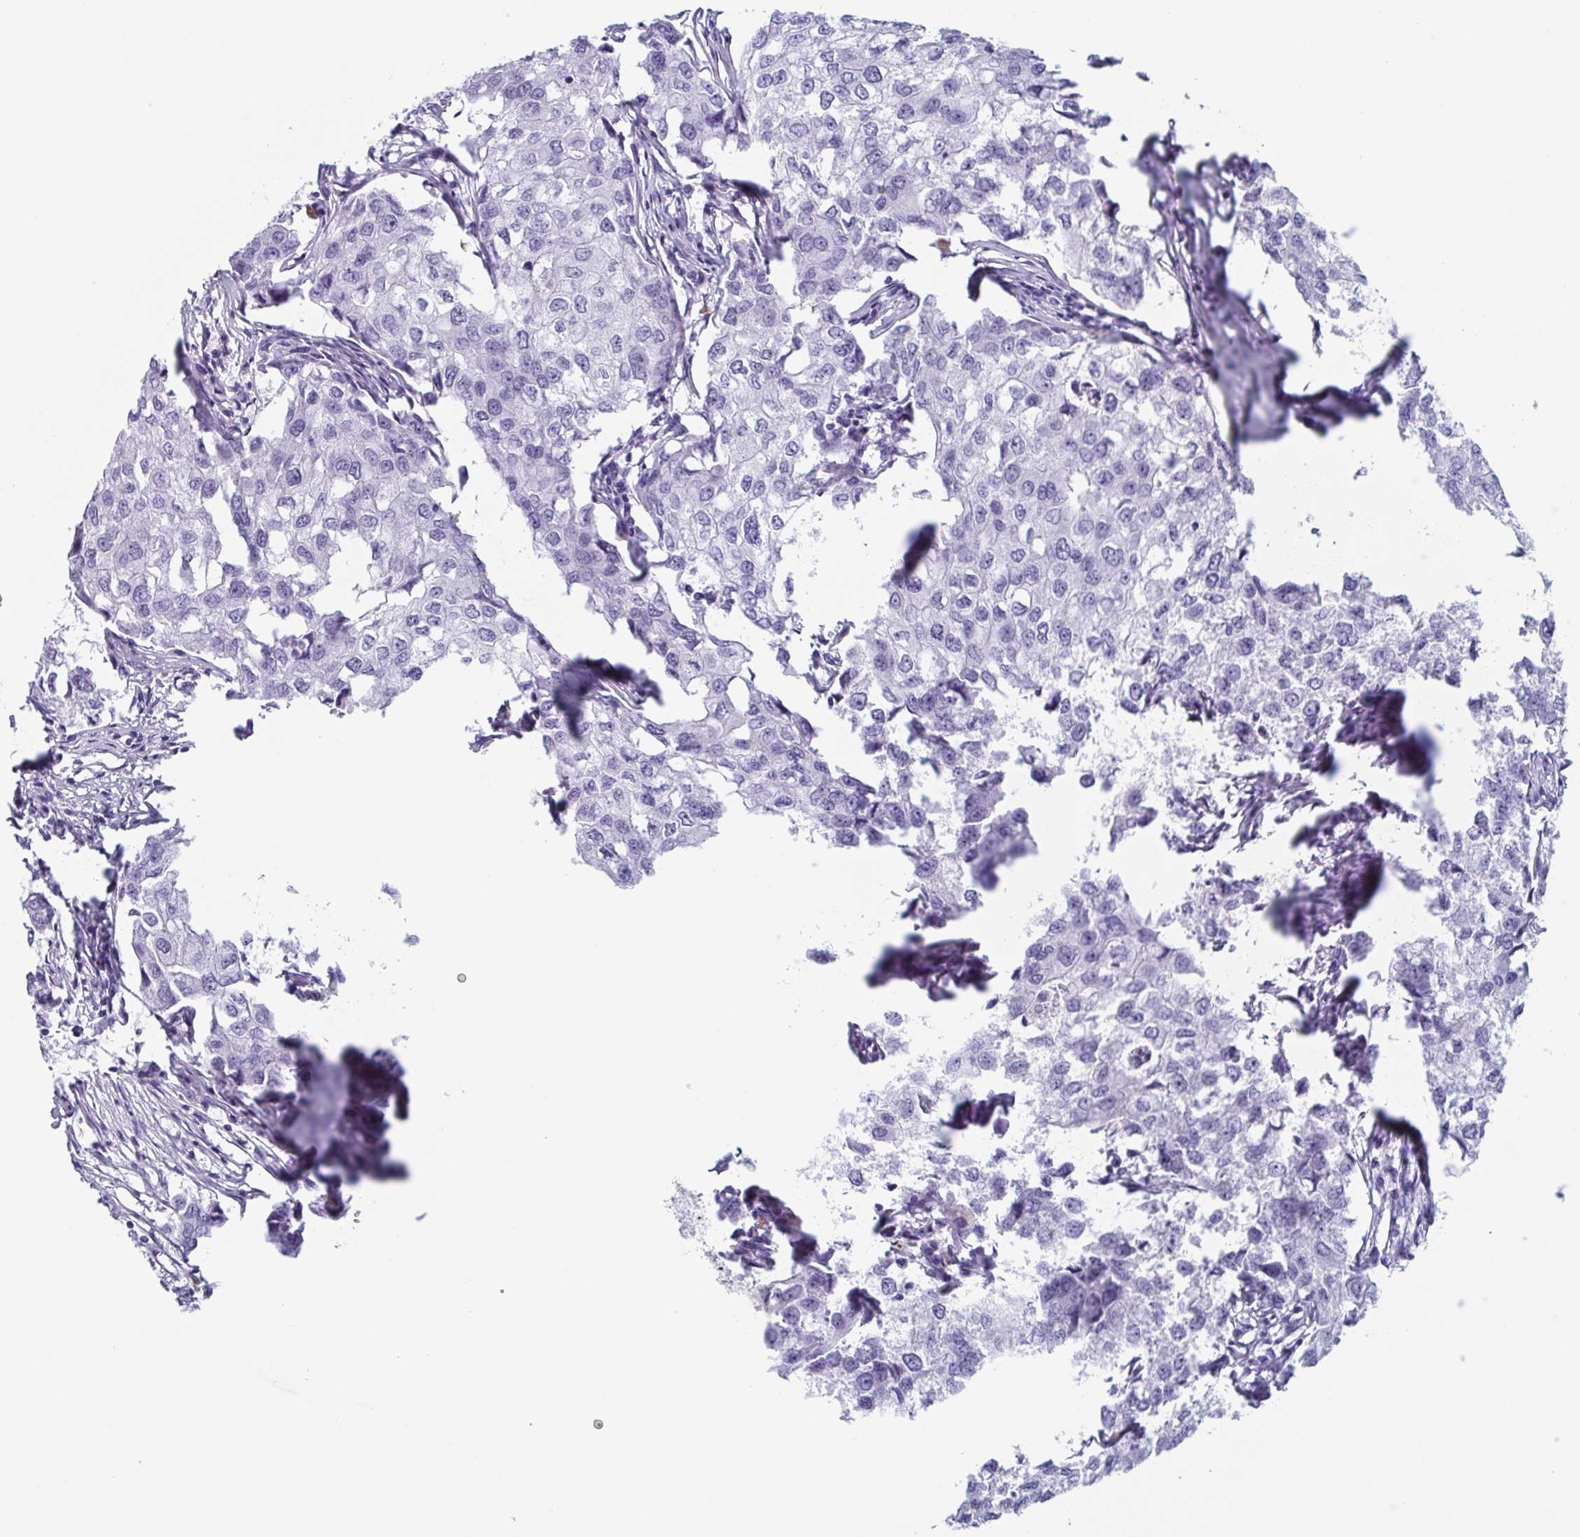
{"staining": {"intensity": "negative", "quantity": "none", "location": "none"}, "tissue": "breast cancer", "cell_type": "Tumor cells", "image_type": "cancer", "snomed": [{"axis": "morphology", "description": "Duct carcinoma"}, {"axis": "topography", "description": "Breast"}], "caption": "This is an immunohistochemistry (IHC) micrograph of human intraductal carcinoma (breast). There is no positivity in tumor cells.", "gene": "LYRM2", "patient": {"sex": "female", "age": 27}}